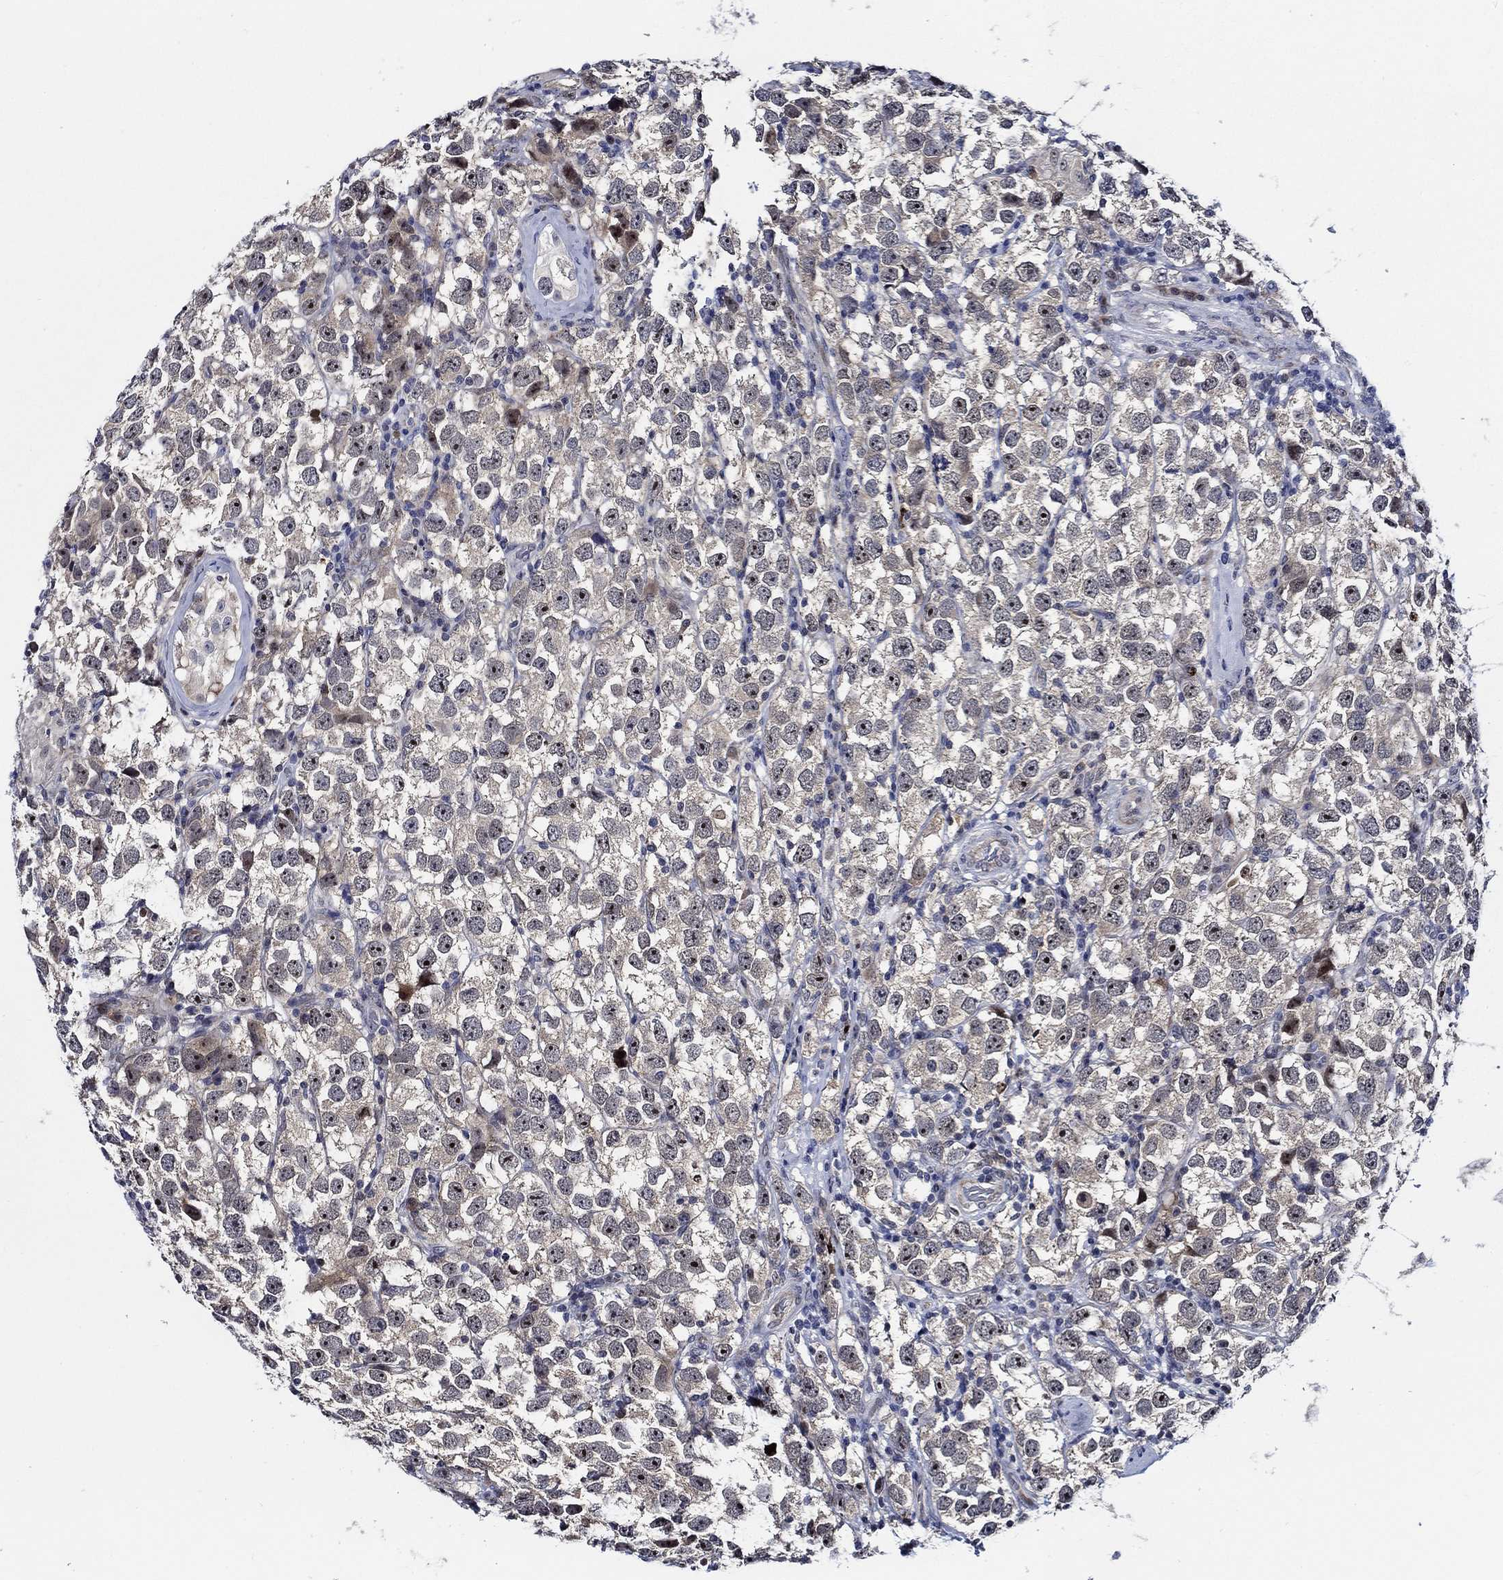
{"staining": {"intensity": "negative", "quantity": "none", "location": "none"}, "tissue": "testis cancer", "cell_type": "Tumor cells", "image_type": "cancer", "snomed": [{"axis": "morphology", "description": "Seminoma, NOS"}, {"axis": "topography", "description": "Testis"}], "caption": "An immunohistochemistry histopathology image of testis seminoma is shown. There is no staining in tumor cells of testis seminoma.", "gene": "C8orf48", "patient": {"sex": "male", "age": 26}}